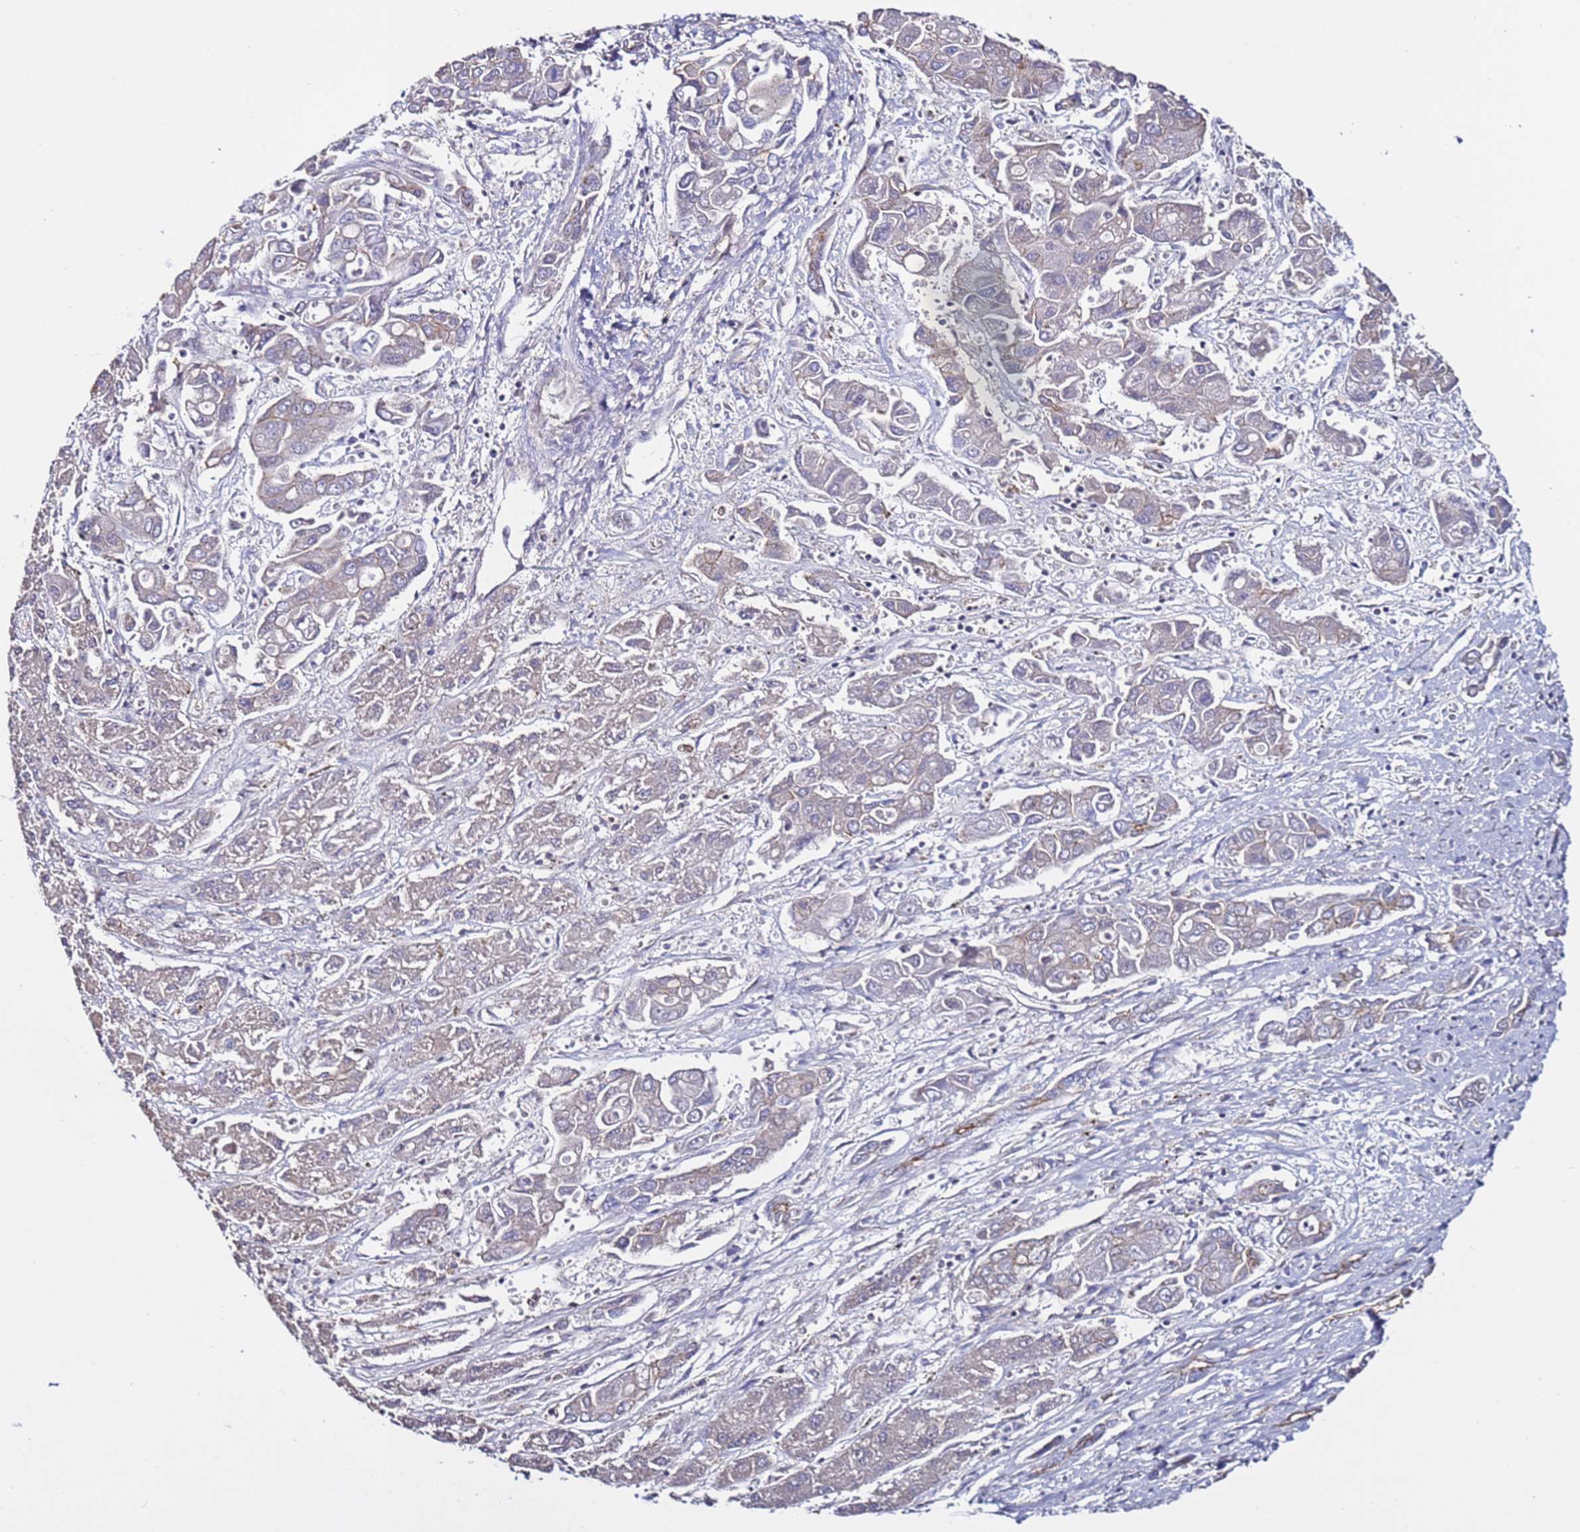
{"staining": {"intensity": "negative", "quantity": "none", "location": "none"}, "tissue": "liver cancer", "cell_type": "Tumor cells", "image_type": "cancer", "snomed": [{"axis": "morphology", "description": "Cholangiocarcinoma"}, {"axis": "topography", "description": "Liver"}], "caption": "This is an immunohistochemistry photomicrograph of human cholangiocarcinoma (liver). There is no staining in tumor cells.", "gene": "TENM3", "patient": {"sex": "male", "age": 67}}